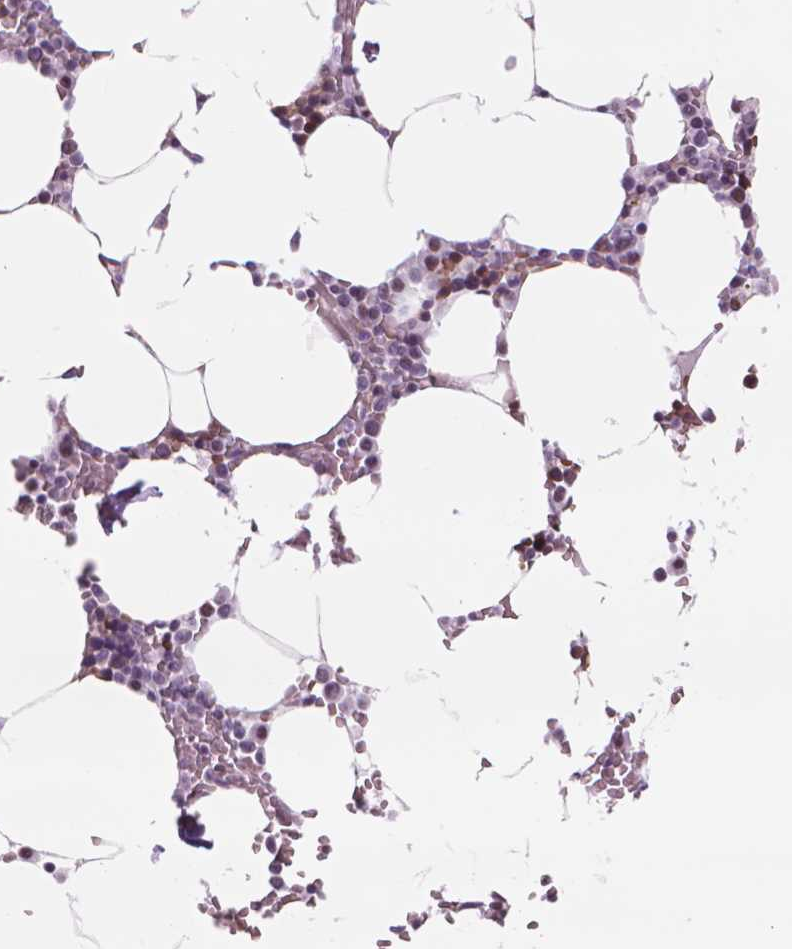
{"staining": {"intensity": "moderate", "quantity": "<25%", "location": "nuclear"}, "tissue": "bone marrow", "cell_type": "Hematopoietic cells", "image_type": "normal", "snomed": [{"axis": "morphology", "description": "Normal tissue, NOS"}, {"axis": "topography", "description": "Bone marrow"}], "caption": "Moderate nuclear expression is seen in about <25% of hematopoietic cells in benign bone marrow.", "gene": "POLR3D", "patient": {"sex": "female", "age": 52}}